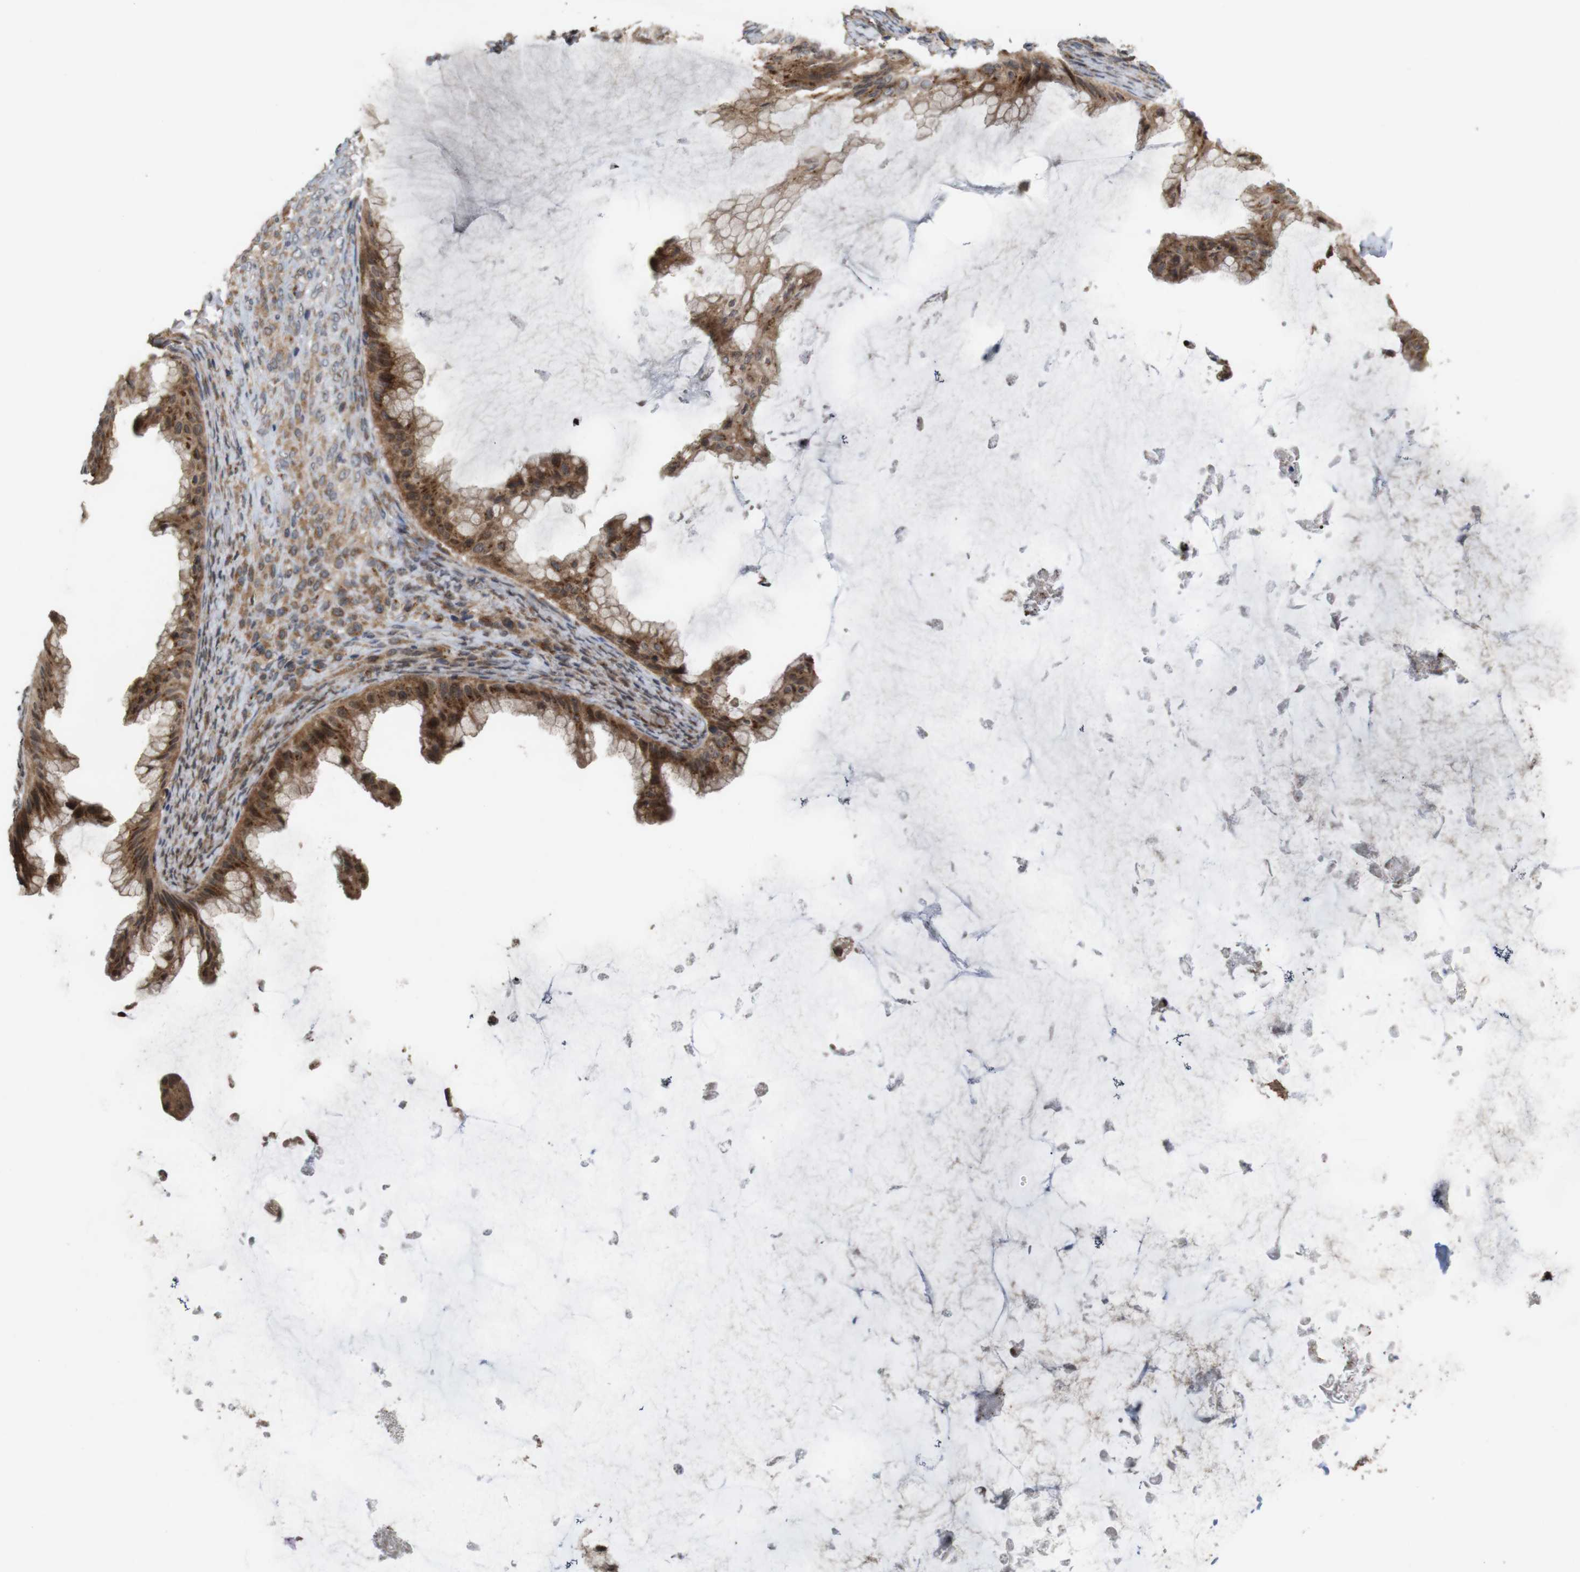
{"staining": {"intensity": "moderate", "quantity": ">75%", "location": "cytoplasmic/membranous"}, "tissue": "ovarian cancer", "cell_type": "Tumor cells", "image_type": "cancer", "snomed": [{"axis": "morphology", "description": "Cystadenocarcinoma, mucinous, NOS"}, {"axis": "topography", "description": "Ovary"}], "caption": "Immunohistochemical staining of ovarian mucinous cystadenocarcinoma demonstrates medium levels of moderate cytoplasmic/membranous expression in about >75% of tumor cells.", "gene": "EFCAB14", "patient": {"sex": "female", "age": 61}}